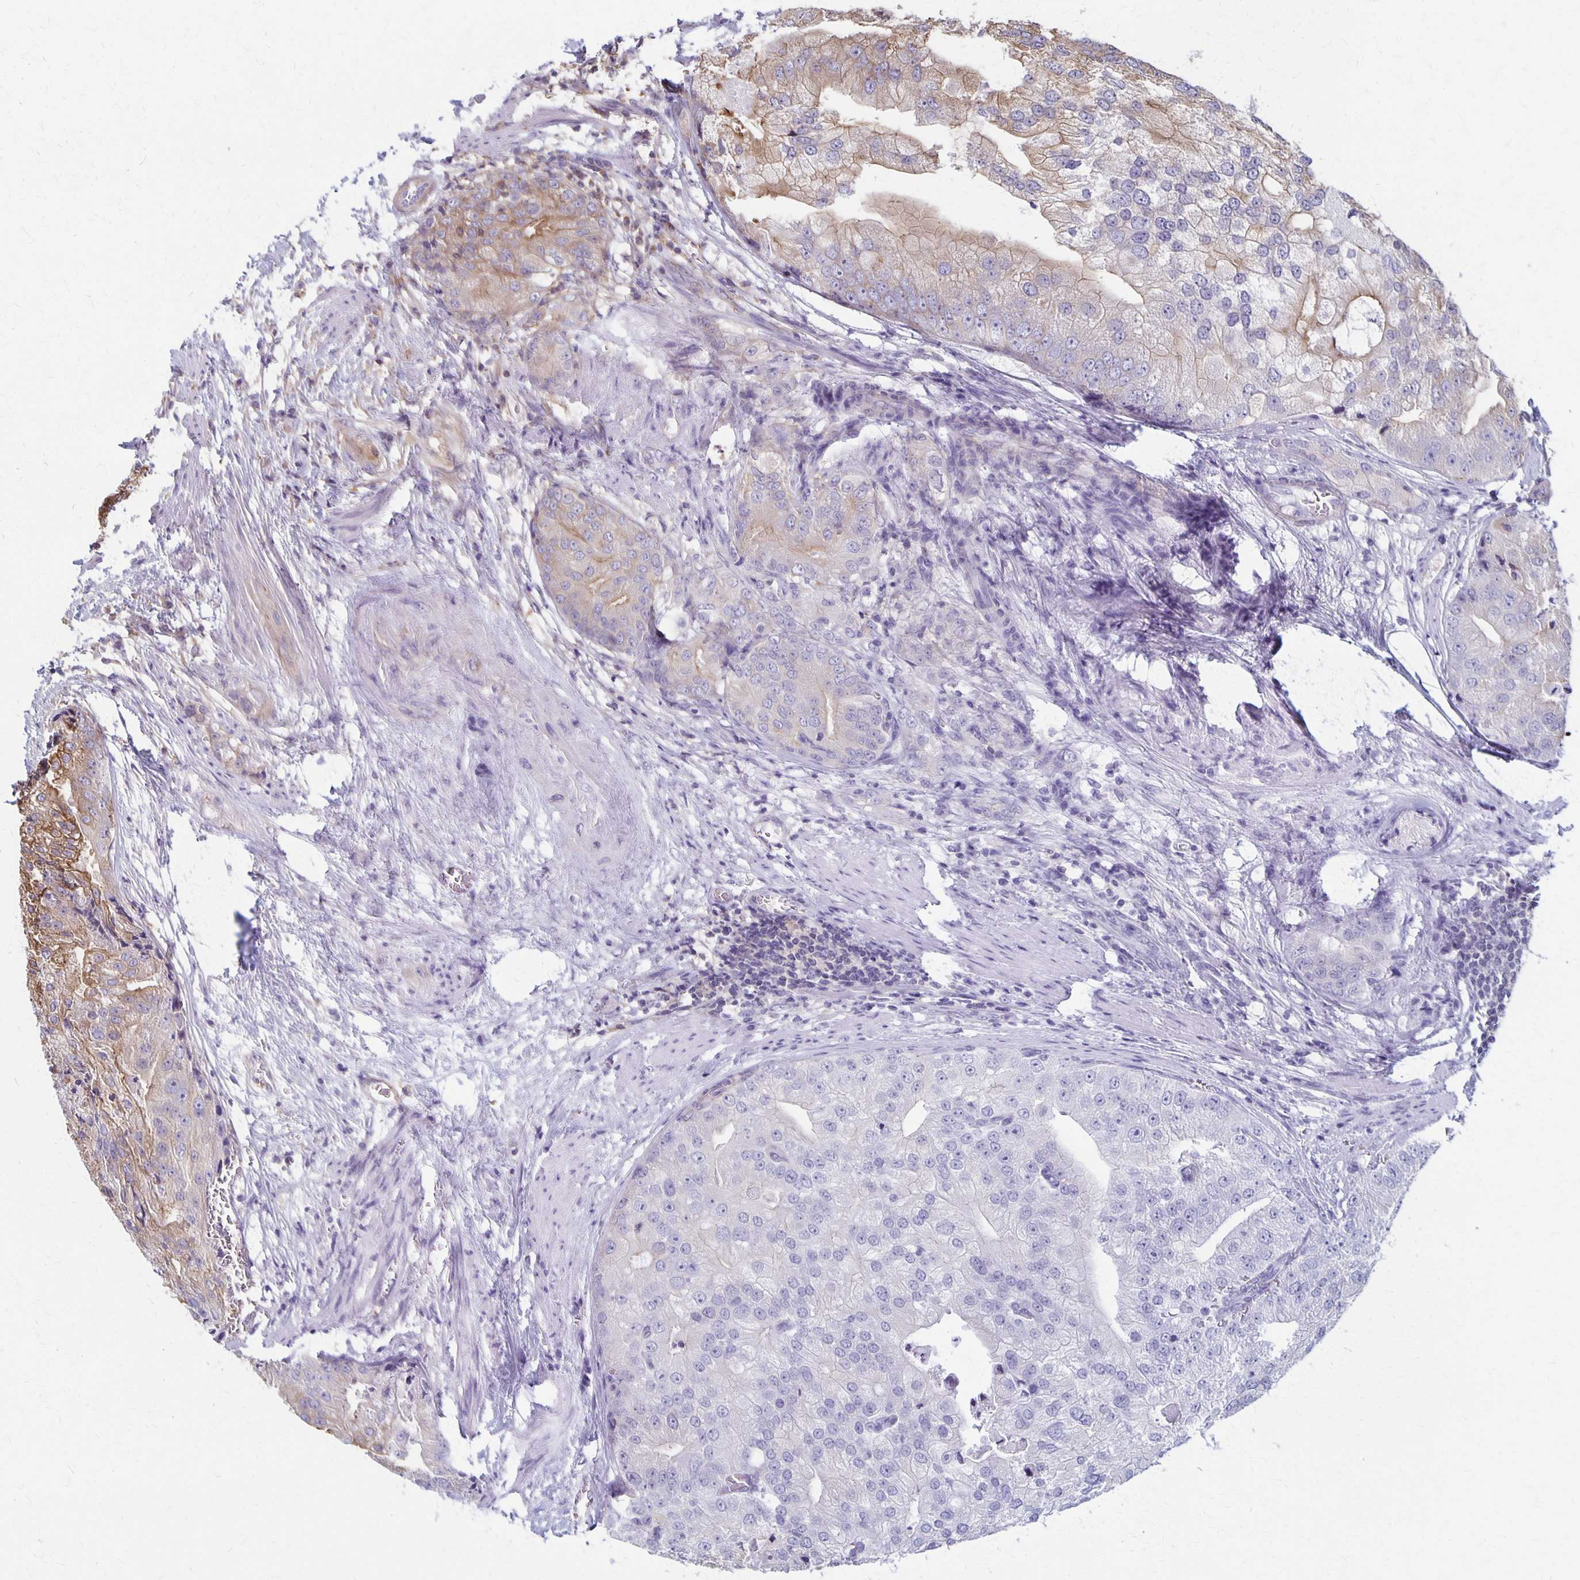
{"staining": {"intensity": "moderate", "quantity": "<25%", "location": "cytoplasmic/membranous"}, "tissue": "prostate cancer", "cell_type": "Tumor cells", "image_type": "cancer", "snomed": [{"axis": "morphology", "description": "Adenocarcinoma, High grade"}, {"axis": "topography", "description": "Prostate"}], "caption": "Prostate cancer stained for a protein (brown) displays moderate cytoplasmic/membranous positive expression in about <25% of tumor cells.", "gene": "SEPTIN5", "patient": {"sex": "male", "age": 70}}